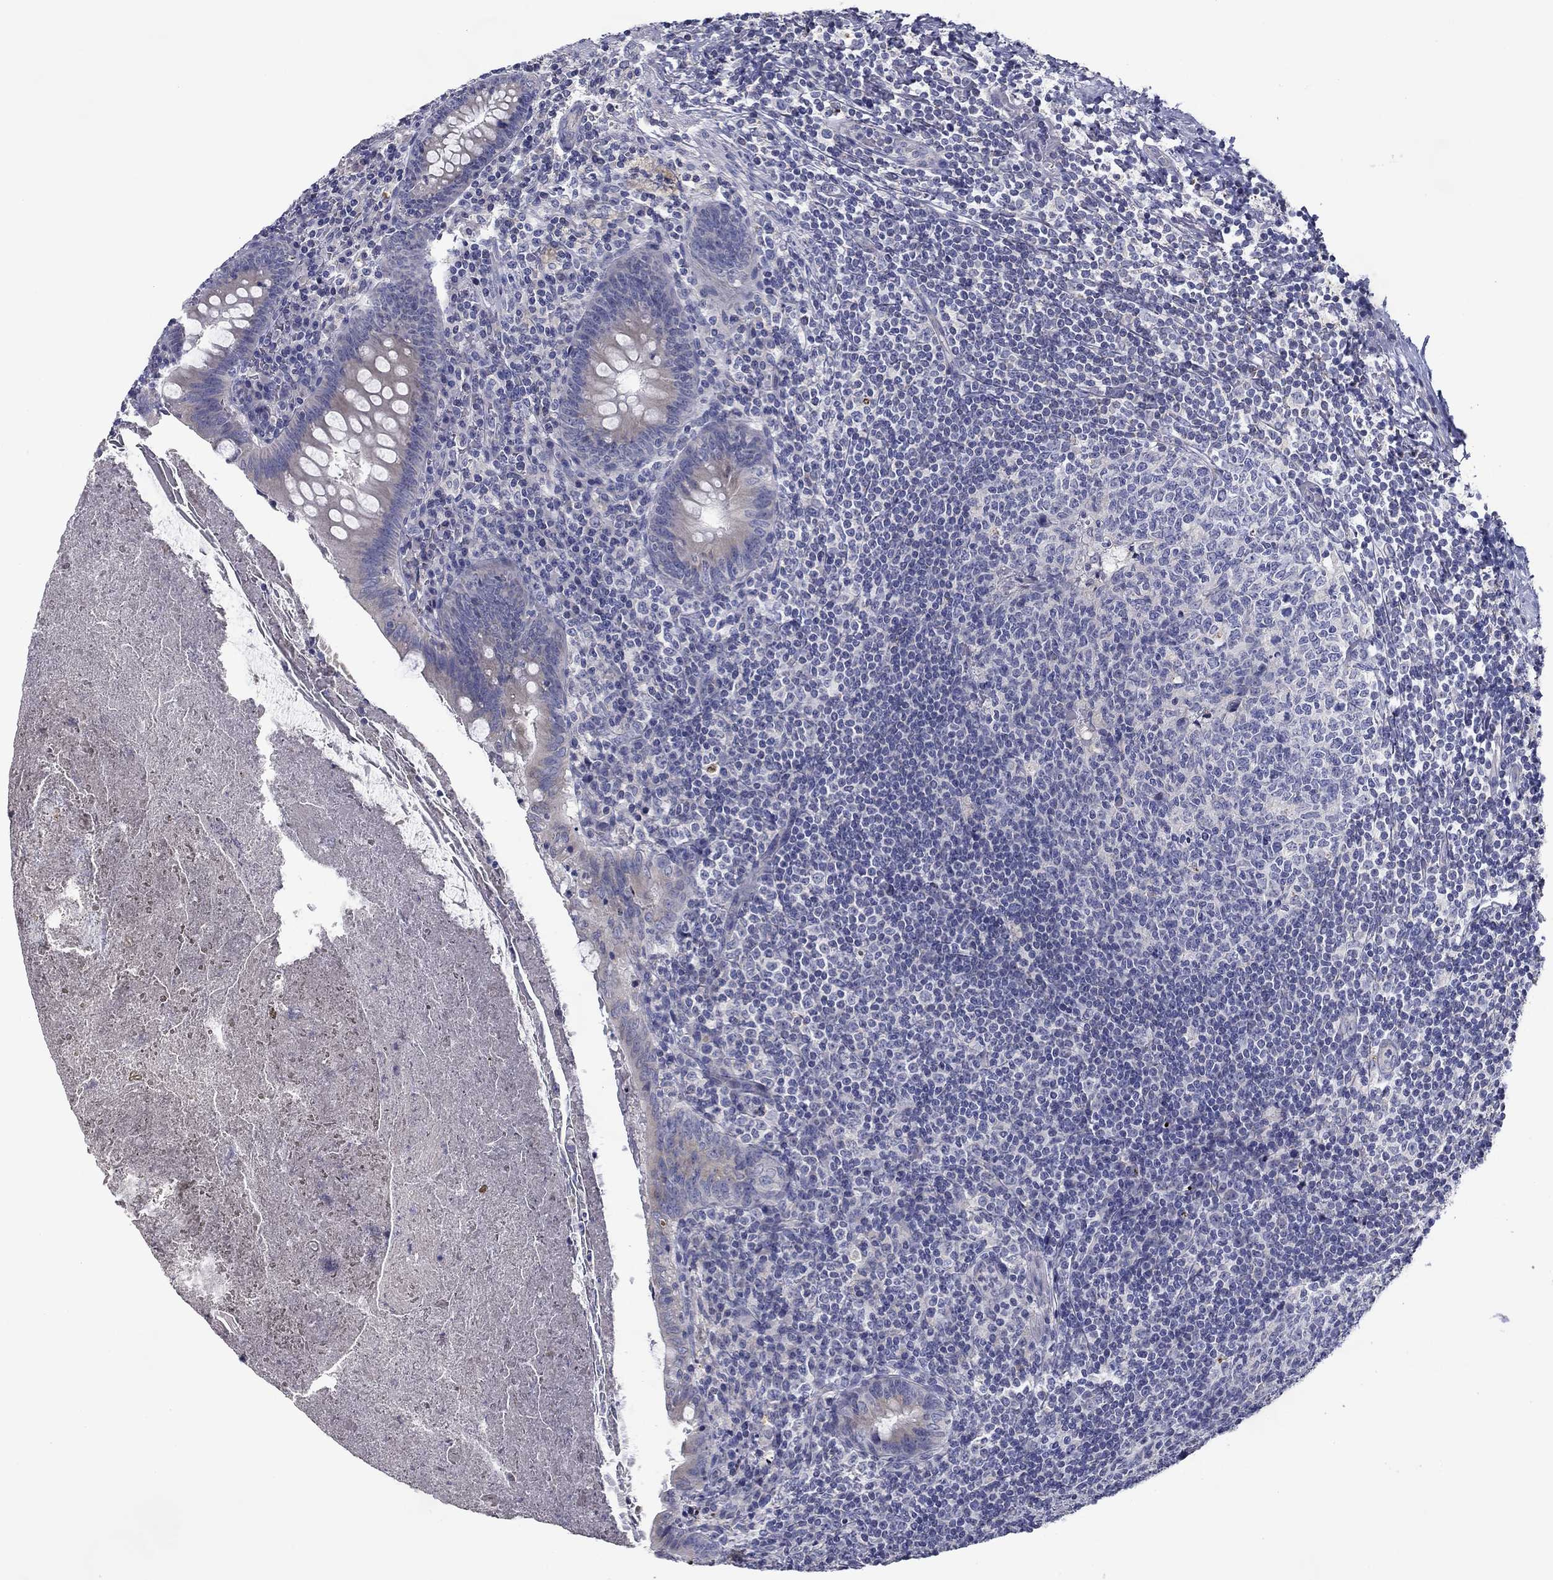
{"staining": {"intensity": "negative", "quantity": "none", "location": "none"}, "tissue": "appendix", "cell_type": "Glandular cells", "image_type": "normal", "snomed": [{"axis": "morphology", "description": "Normal tissue, NOS"}, {"axis": "topography", "description": "Appendix"}], "caption": "Protein analysis of normal appendix reveals no significant staining in glandular cells.", "gene": "SPATA7", "patient": {"sex": "male", "age": 47}}